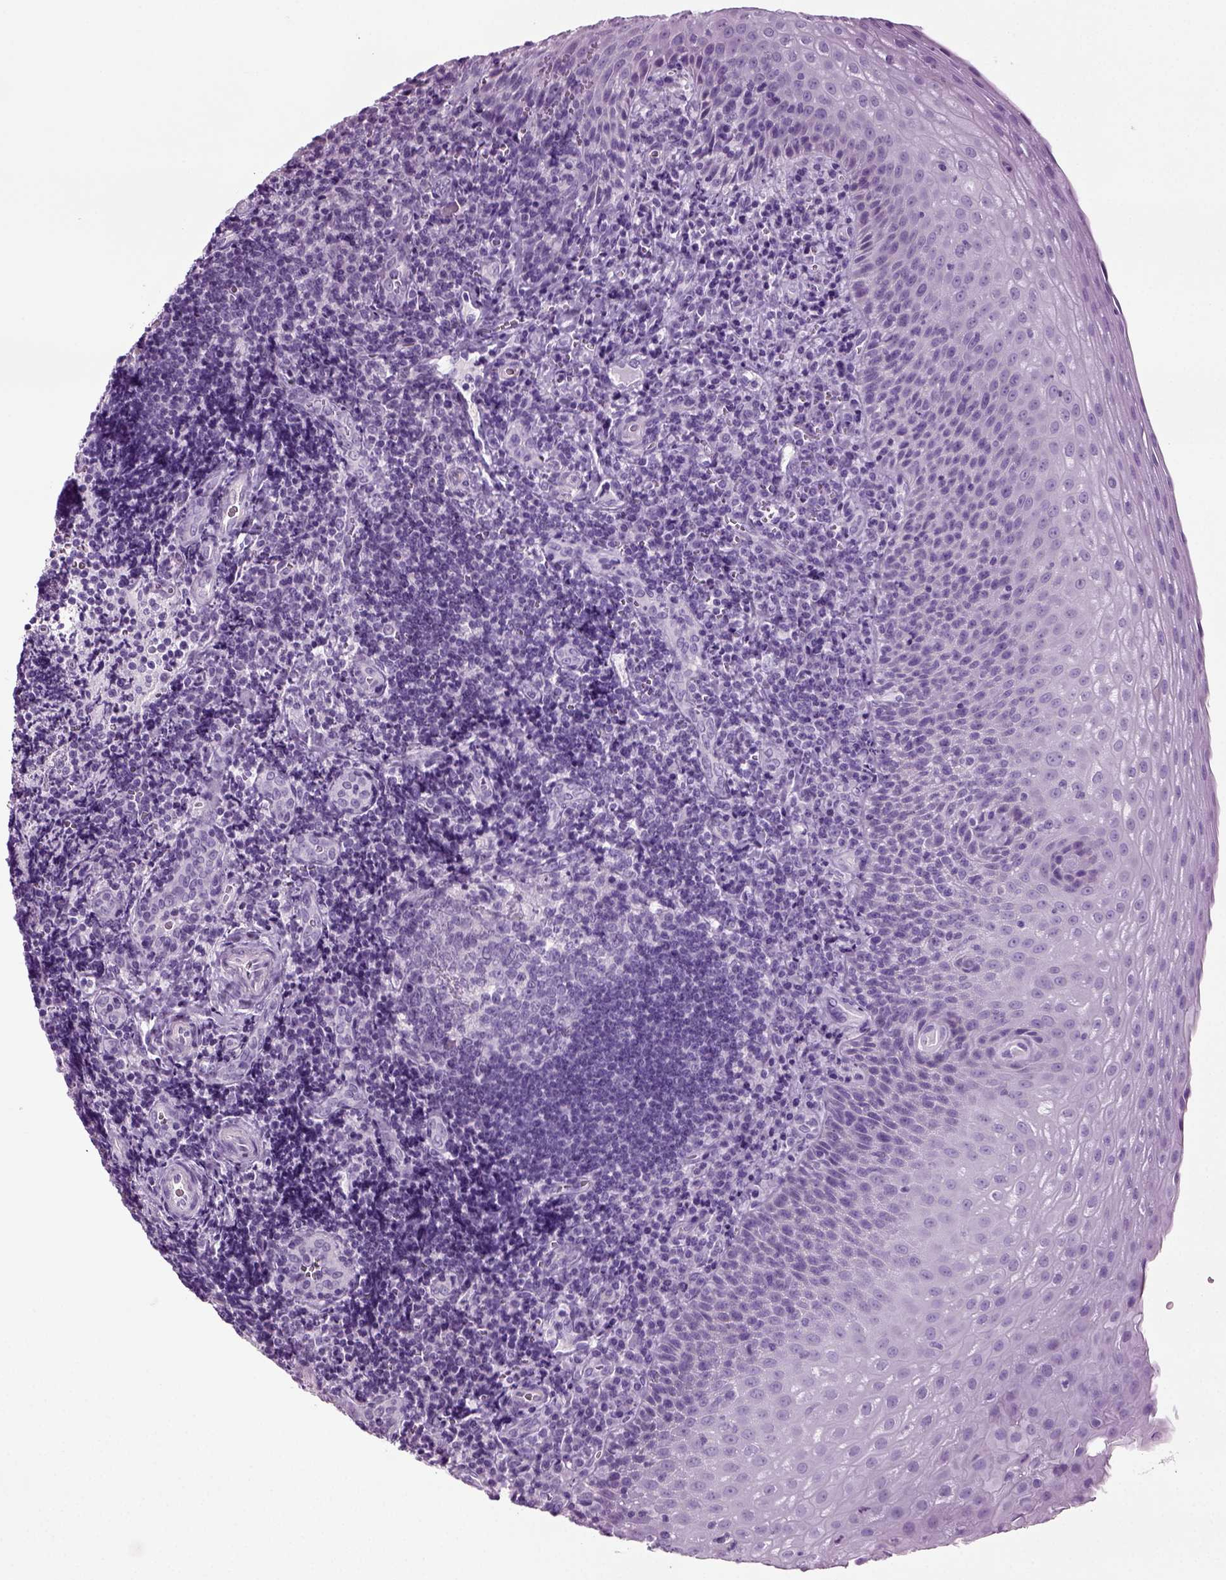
{"staining": {"intensity": "negative", "quantity": "none", "location": "none"}, "tissue": "tonsil", "cell_type": "Germinal center cells", "image_type": "normal", "snomed": [{"axis": "morphology", "description": "Normal tissue, NOS"}, {"axis": "morphology", "description": "Inflammation, NOS"}, {"axis": "topography", "description": "Tonsil"}], "caption": "This is an immunohistochemistry micrograph of normal human tonsil. There is no positivity in germinal center cells.", "gene": "CD109", "patient": {"sex": "female", "age": 31}}